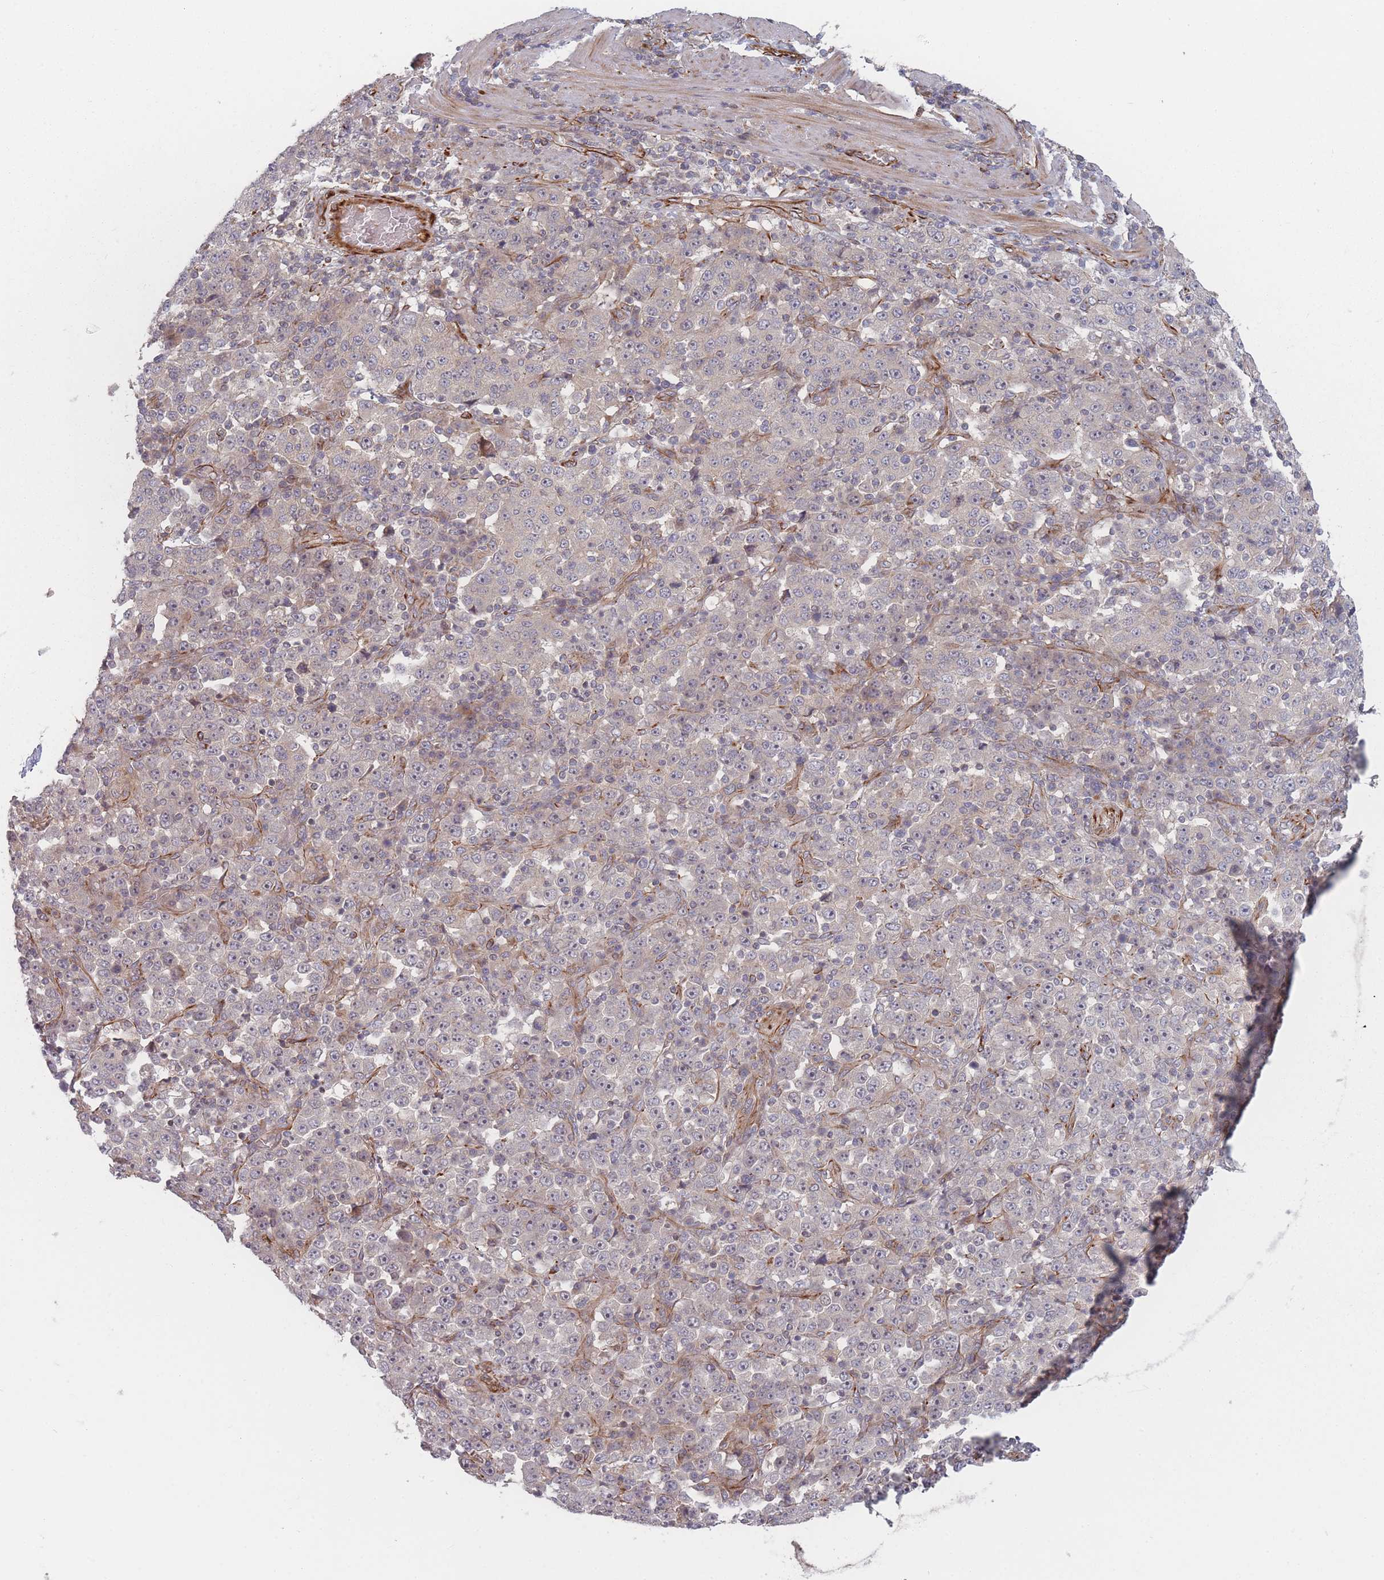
{"staining": {"intensity": "negative", "quantity": "none", "location": "none"}, "tissue": "stomach cancer", "cell_type": "Tumor cells", "image_type": "cancer", "snomed": [{"axis": "morphology", "description": "Normal tissue, NOS"}, {"axis": "morphology", "description": "Adenocarcinoma, NOS"}, {"axis": "topography", "description": "Stomach, upper"}, {"axis": "topography", "description": "Stomach"}], "caption": "DAB (3,3'-diaminobenzidine) immunohistochemical staining of adenocarcinoma (stomach) reveals no significant staining in tumor cells. The staining was performed using DAB (3,3'-diaminobenzidine) to visualize the protein expression in brown, while the nuclei were stained in blue with hematoxylin (Magnification: 20x).", "gene": "EEF1AKMT2", "patient": {"sex": "male", "age": 59}}